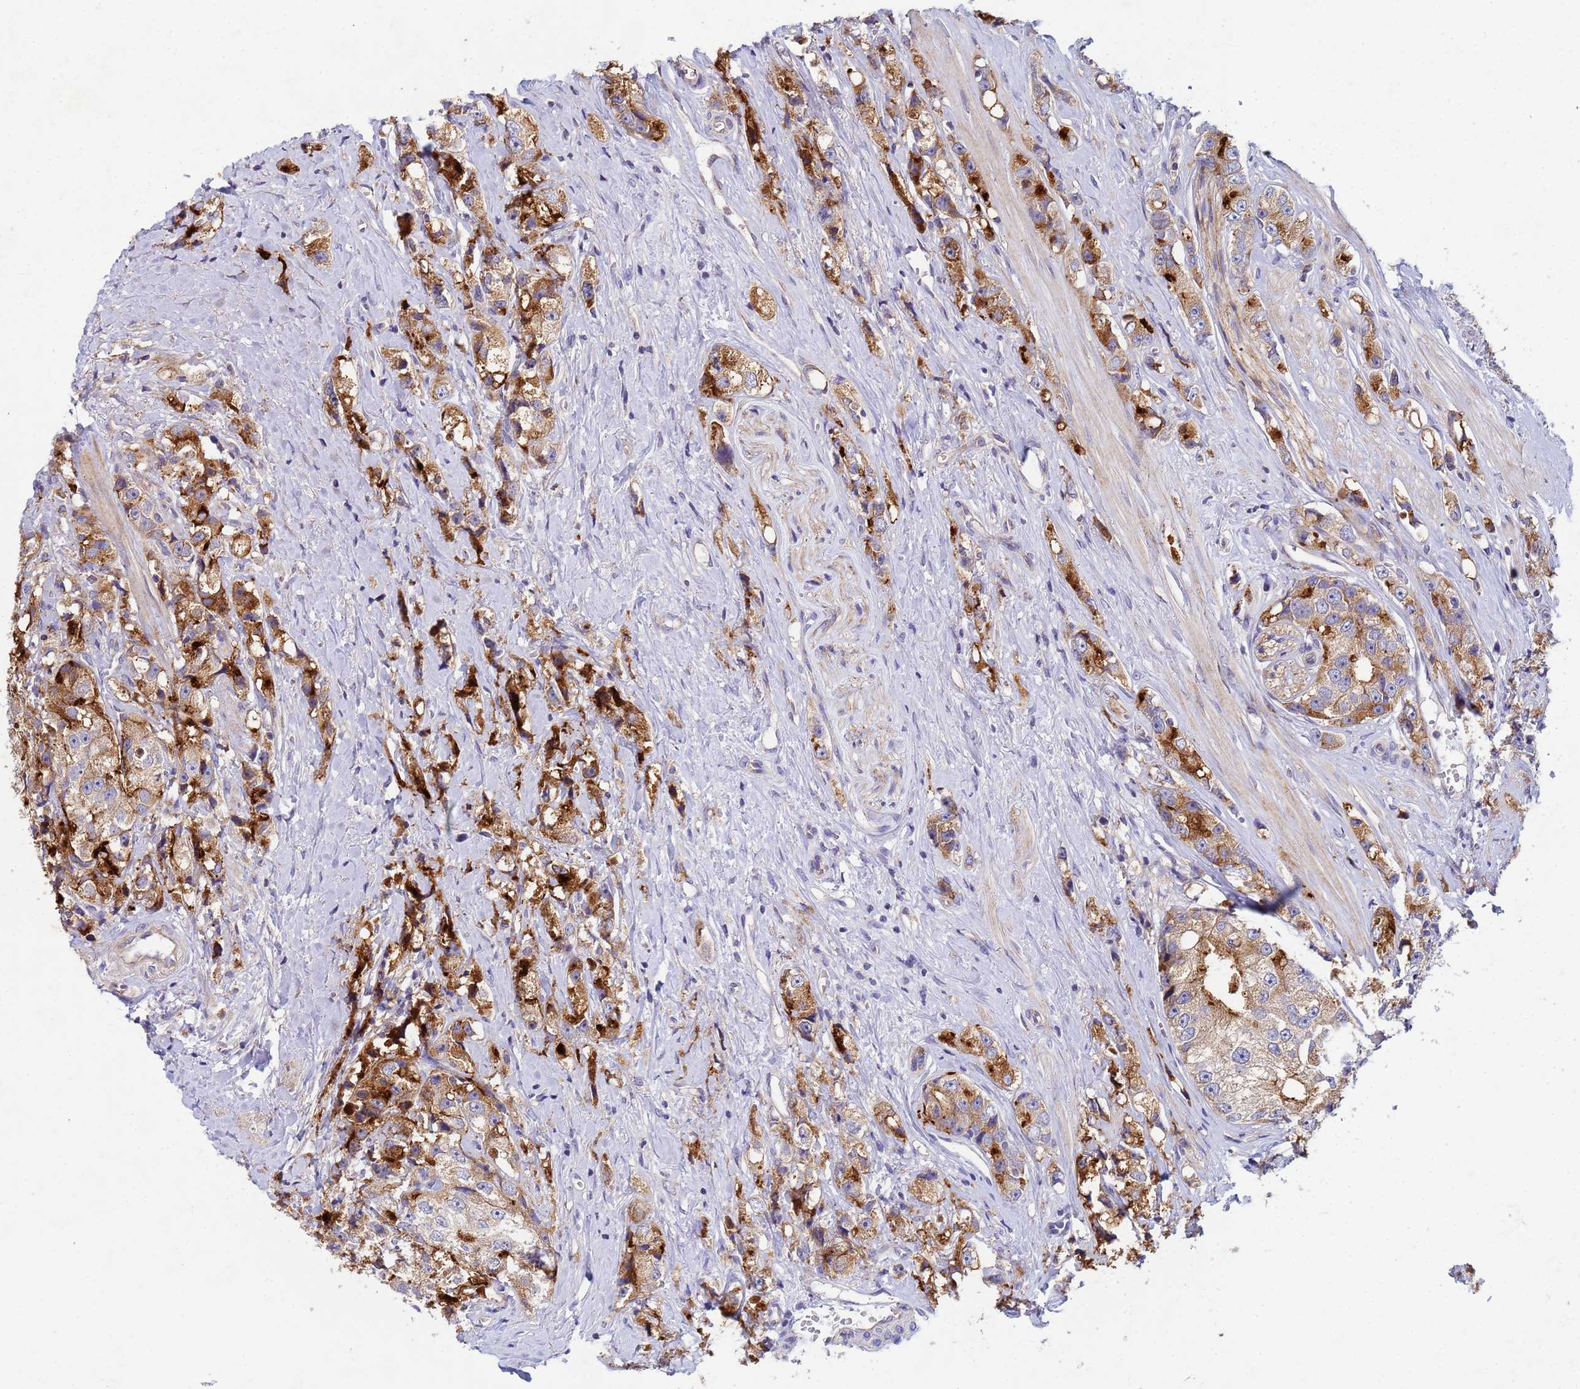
{"staining": {"intensity": "moderate", "quantity": ">75%", "location": "cytoplasmic/membranous"}, "tissue": "prostate cancer", "cell_type": "Tumor cells", "image_type": "cancer", "snomed": [{"axis": "morphology", "description": "Adenocarcinoma, High grade"}, {"axis": "topography", "description": "Prostate"}], "caption": "A medium amount of moderate cytoplasmic/membranous staining is identified in approximately >75% of tumor cells in prostate cancer (high-grade adenocarcinoma) tissue.", "gene": "CDC34", "patient": {"sex": "male", "age": 74}}